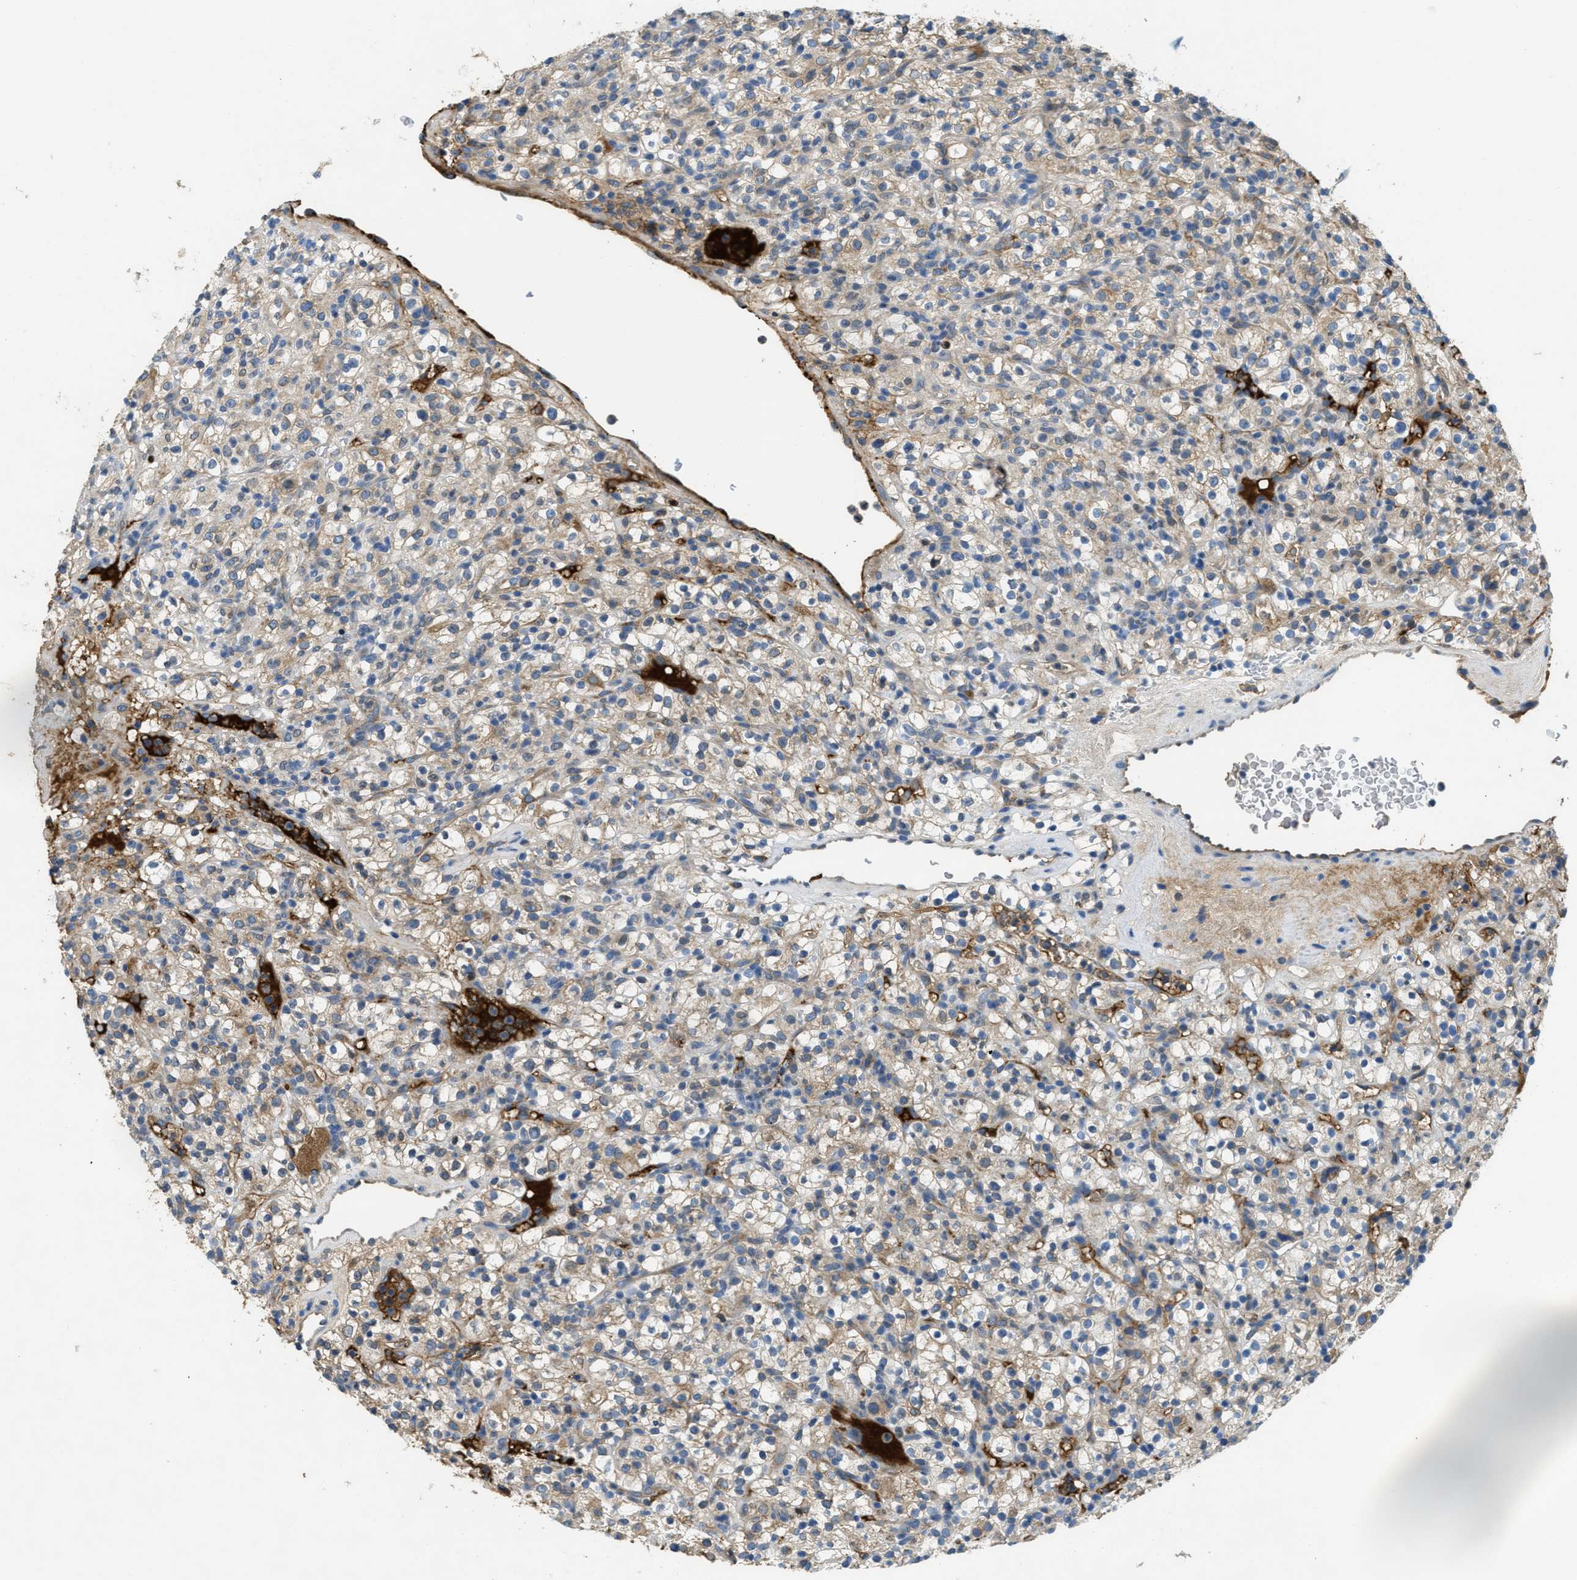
{"staining": {"intensity": "weak", "quantity": ">75%", "location": "cytoplasmic/membranous"}, "tissue": "renal cancer", "cell_type": "Tumor cells", "image_type": "cancer", "snomed": [{"axis": "morphology", "description": "Normal tissue, NOS"}, {"axis": "morphology", "description": "Adenocarcinoma, NOS"}, {"axis": "topography", "description": "Kidney"}], "caption": "High-magnification brightfield microscopy of renal cancer (adenocarcinoma) stained with DAB (3,3'-diaminobenzidine) (brown) and counterstained with hematoxylin (blue). tumor cells exhibit weak cytoplasmic/membranous staining is seen in about>75% of cells. (DAB IHC with brightfield microscopy, high magnification).", "gene": "MPDU1", "patient": {"sex": "female", "age": 72}}